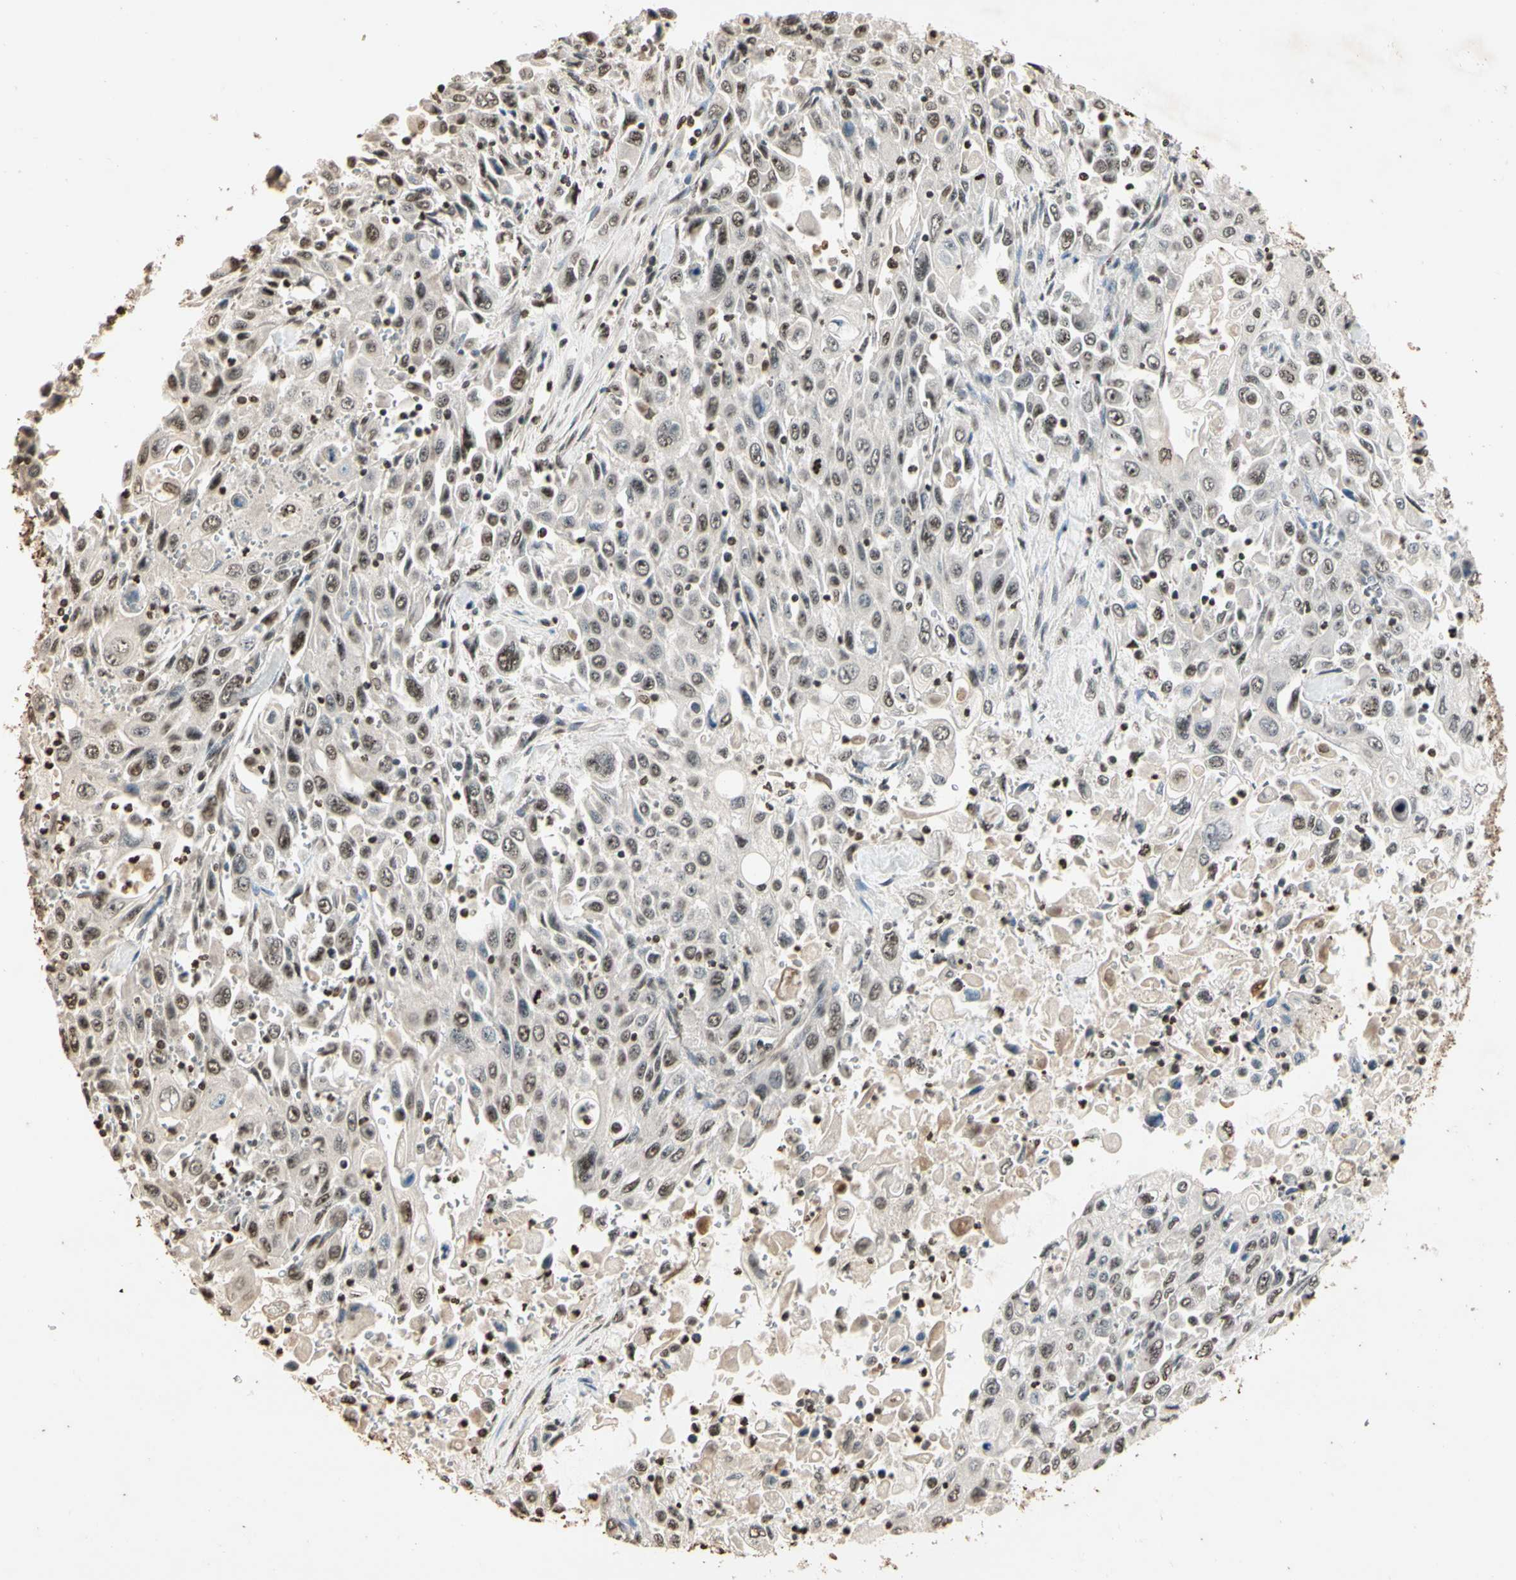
{"staining": {"intensity": "weak", "quantity": "25%-75%", "location": "nuclear"}, "tissue": "pancreatic cancer", "cell_type": "Tumor cells", "image_type": "cancer", "snomed": [{"axis": "morphology", "description": "Adenocarcinoma, NOS"}, {"axis": "topography", "description": "Pancreas"}], "caption": "Immunohistochemical staining of adenocarcinoma (pancreatic) exhibits low levels of weak nuclear staining in approximately 25%-75% of tumor cells.", "gene": "TOP1", "patient": {"sex": "male", "age": 70}}